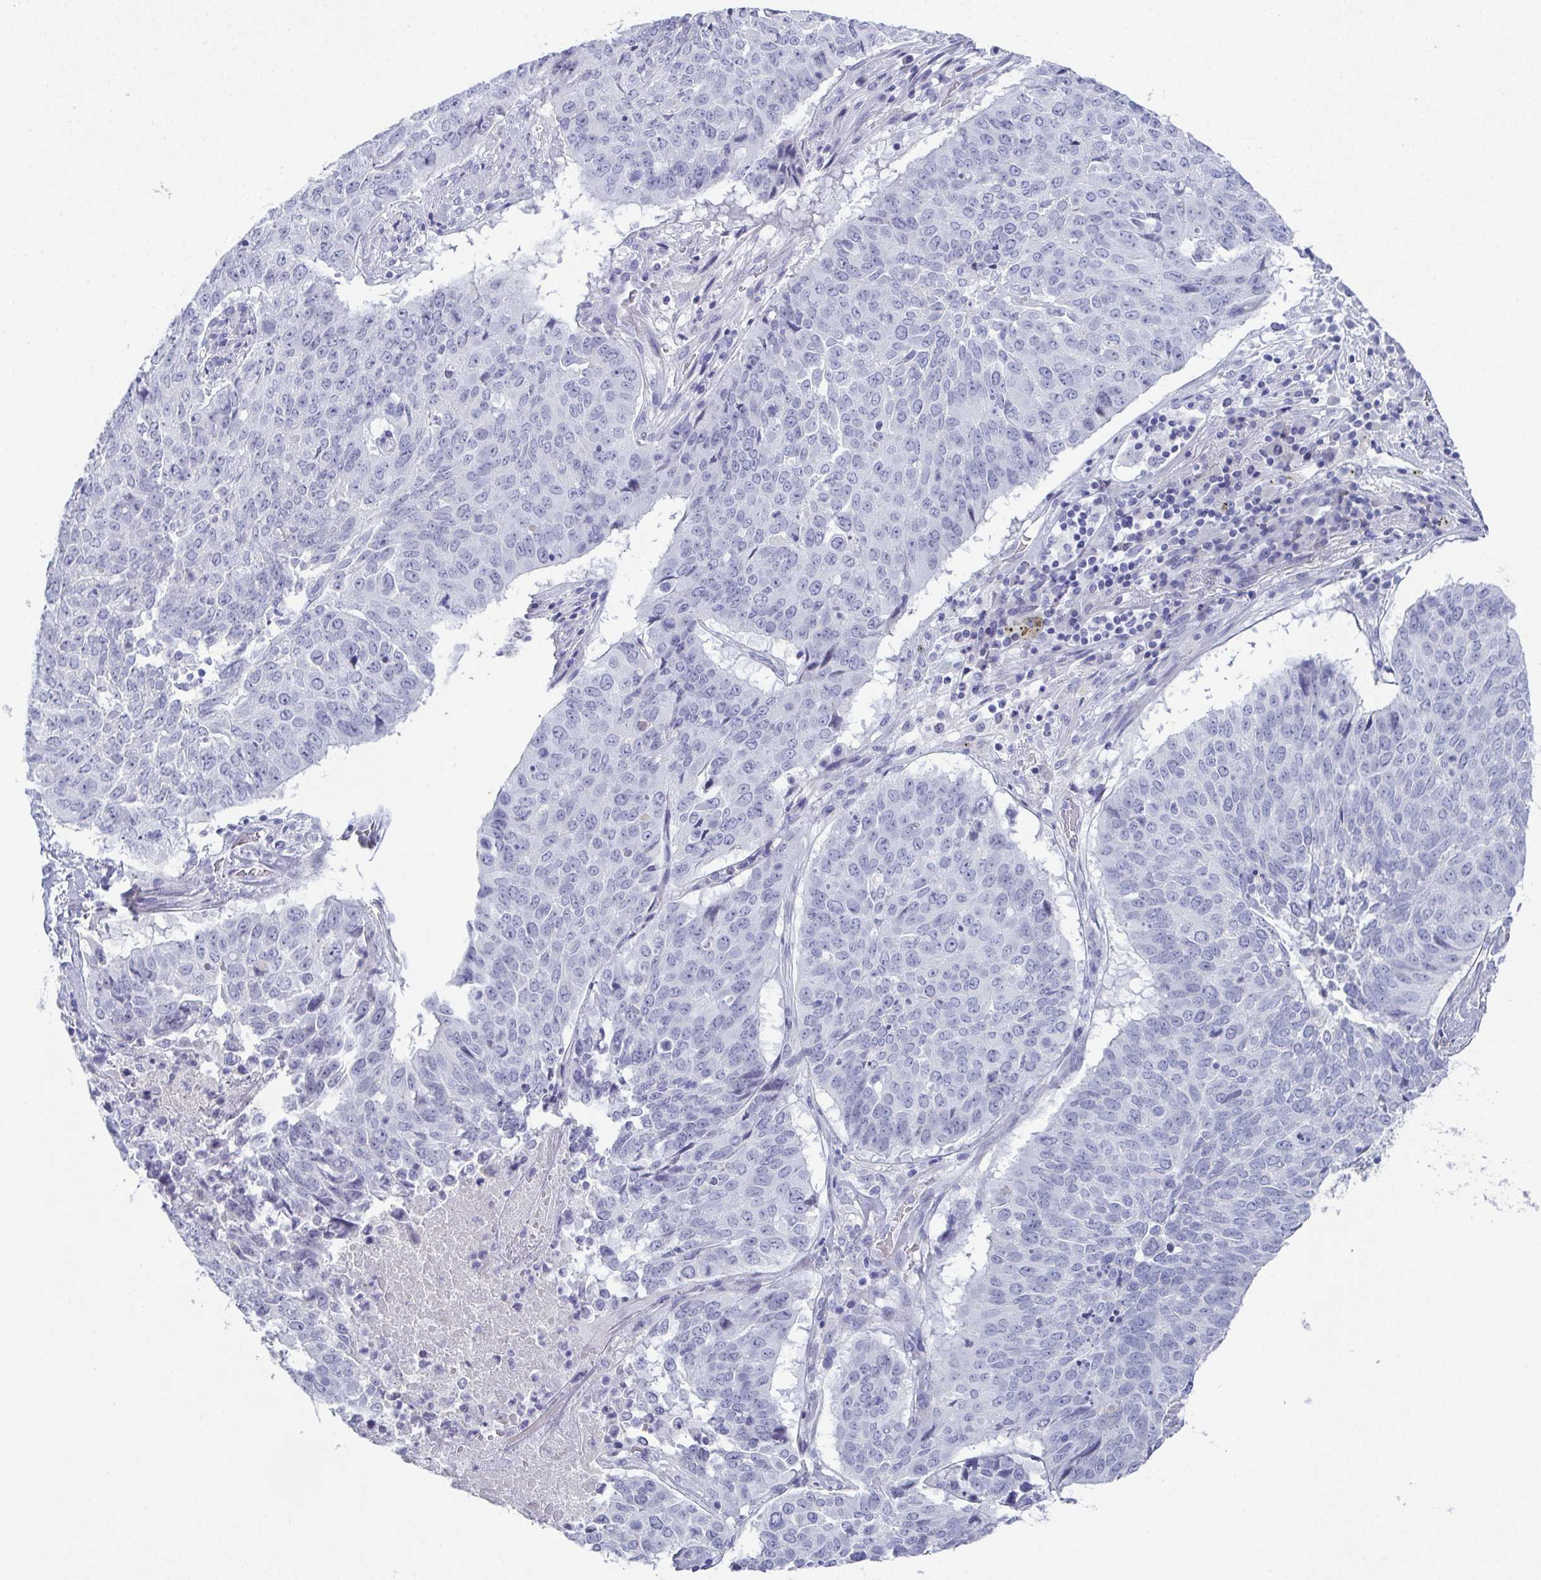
{"staining": {"intensity": "negative", "quantity": "none", "location": "none"}, "tissue": "lung cancer", "cell_type": "Tumor cells", "image_type": "cancer", "snomed": [{"axis": "morphology", "description": "Normal tissue, NOS"}, {"axis": "morphology", "description": "Squamous cell carcinoma, NOS"}, {"axis": "topography", "description": "Bronchus"}, {"axis": "topography", "description": "Lung"}], "caption": "The IHC image has no significant positivity in tumor cells of squamous cell carcinoma (lung) tissue.", "gene": "SLC36A2", "patient": {"sex": "male", "age": 64}}